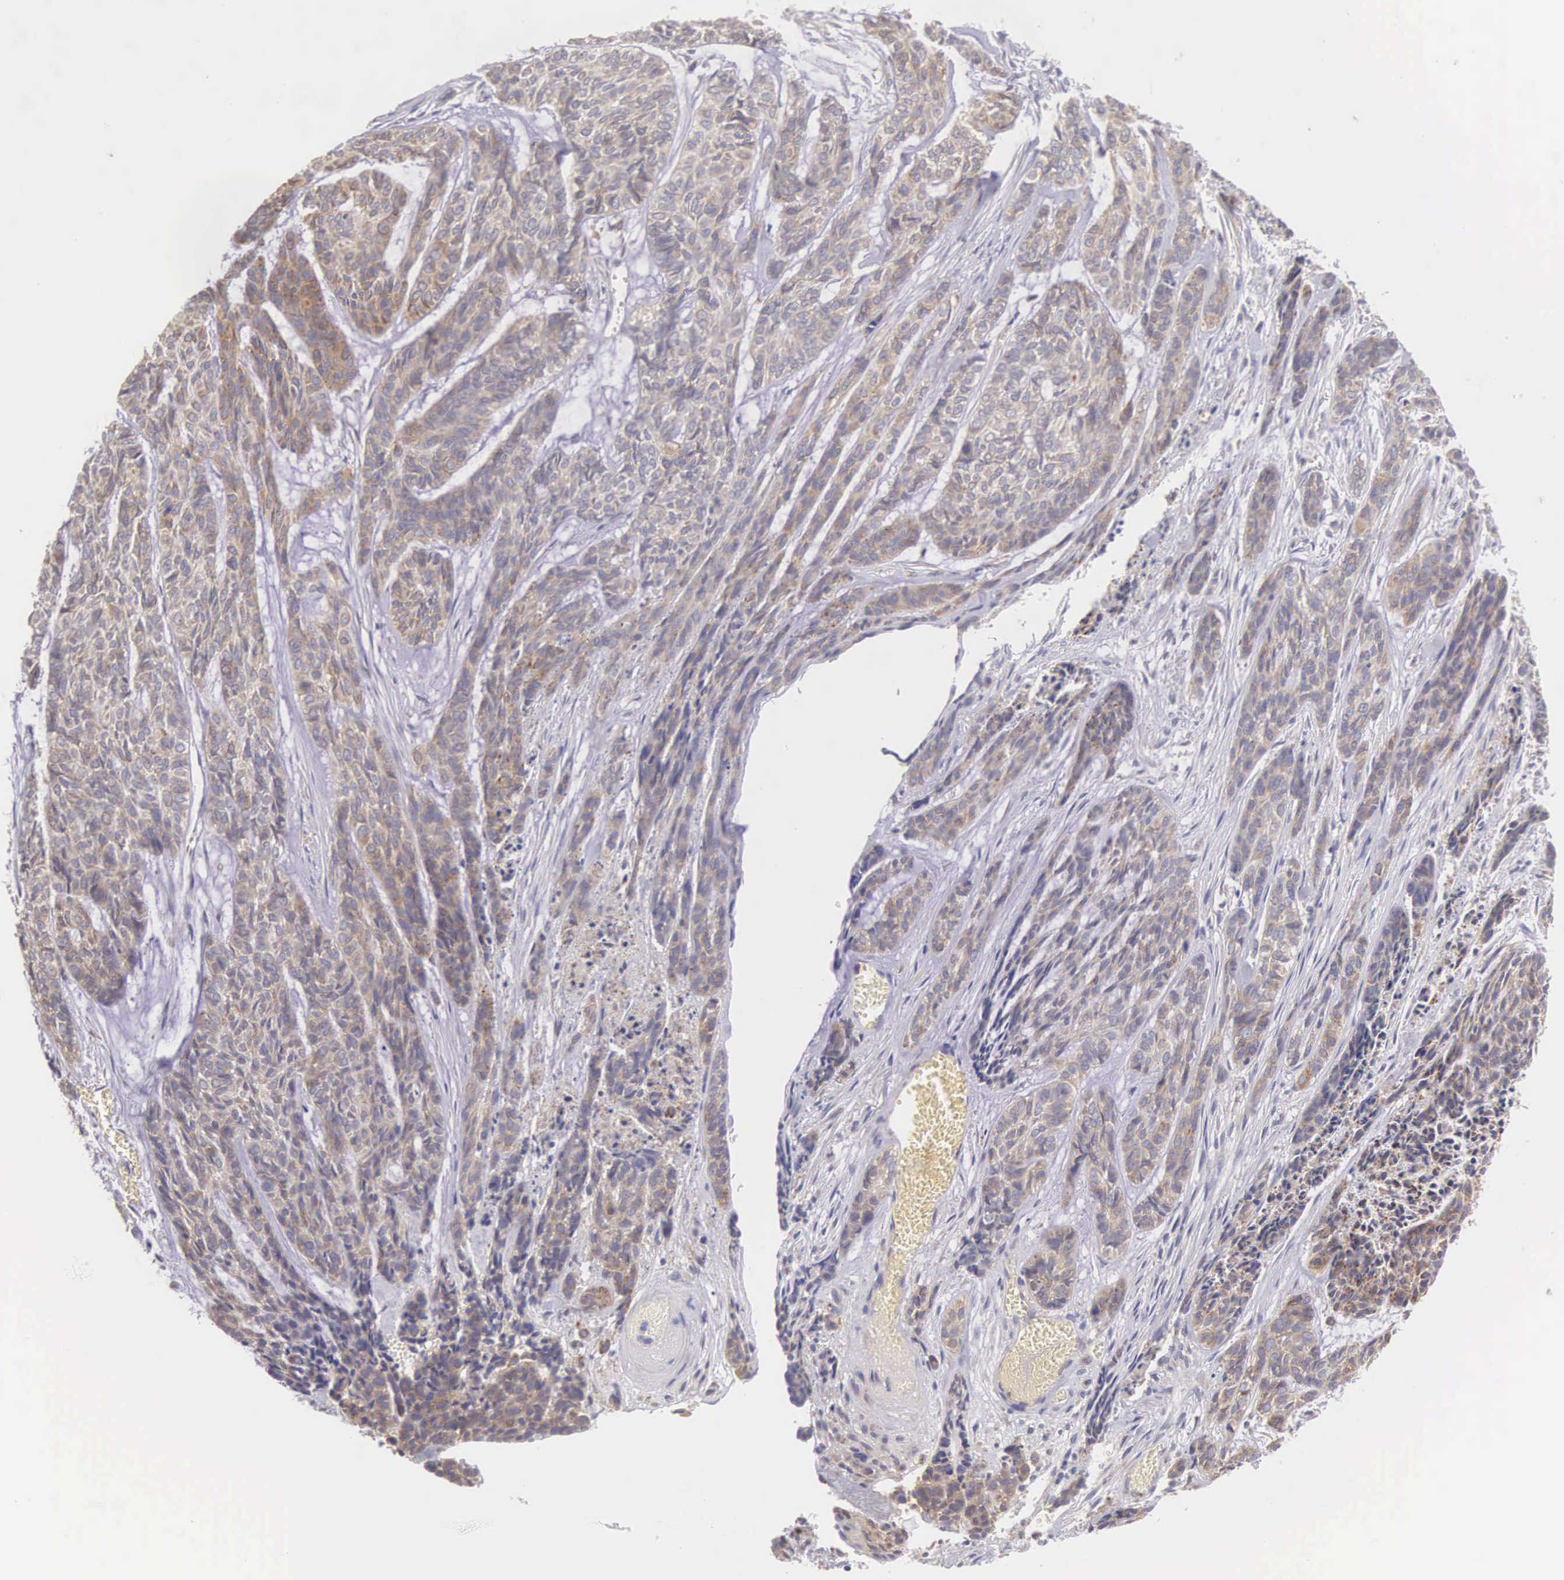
{"staining": {"intensity": "weak", "quantity": ">75%", "location": "cytoplasmic/membranous"}, "tissue": "skin cancer", "cell_type": "Tumor cells", "image_type": "cancer", "snomed": [{"axis": "morphology", "description": "Normal tissue, NOS"}, {"axis": "morphology", "description": "Basal cell carcinoma"}, {"axis": "topography", "description": "Skin"}], "caption": "Skin cancer stained with IHC demonstrates weak cytoplasmic/membranous staining in approximately >75% of tumor cells.", "gene": "NSDHL", "patient": {"sex": "female", "age": 65}}